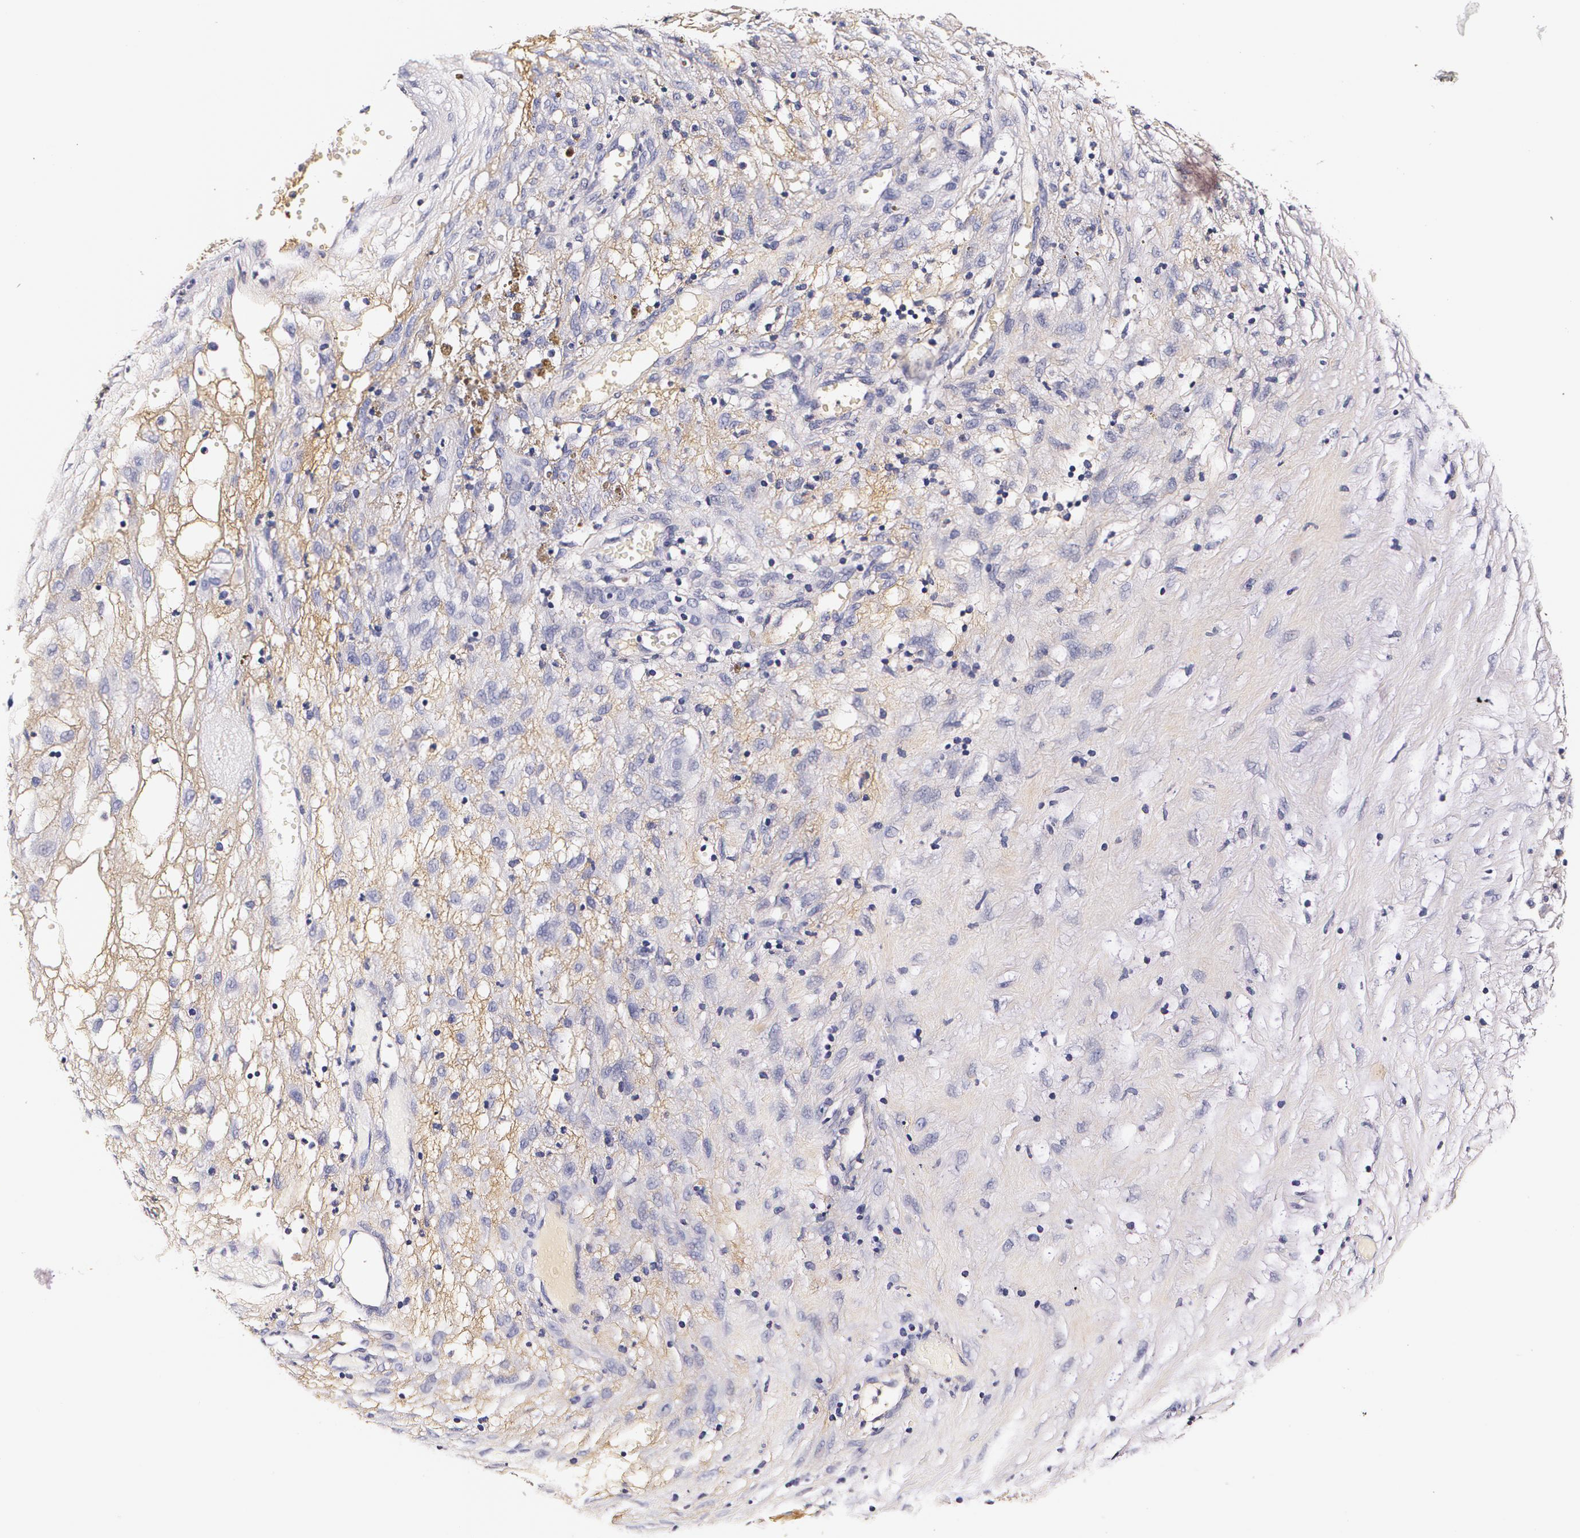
{"staining": {"intensity": "negative", "quantity": "none", "location": "none"}, "tissue": "ovarian cancer", "cell_type": "Tumor cells", "image_type": "cancer", "snomed": [{"axis": "morphology", "description": "Carcinoma, endometroid"}, {"axis": "topography", "description": "Ovary"}], "caption": "A high-resolution histopathology image shows IHC staining of ovarian cancer, which reveals no significant positivity in tumor cells.", "gene": "TTR", "patient": {"sex": "female", "age": 42}}